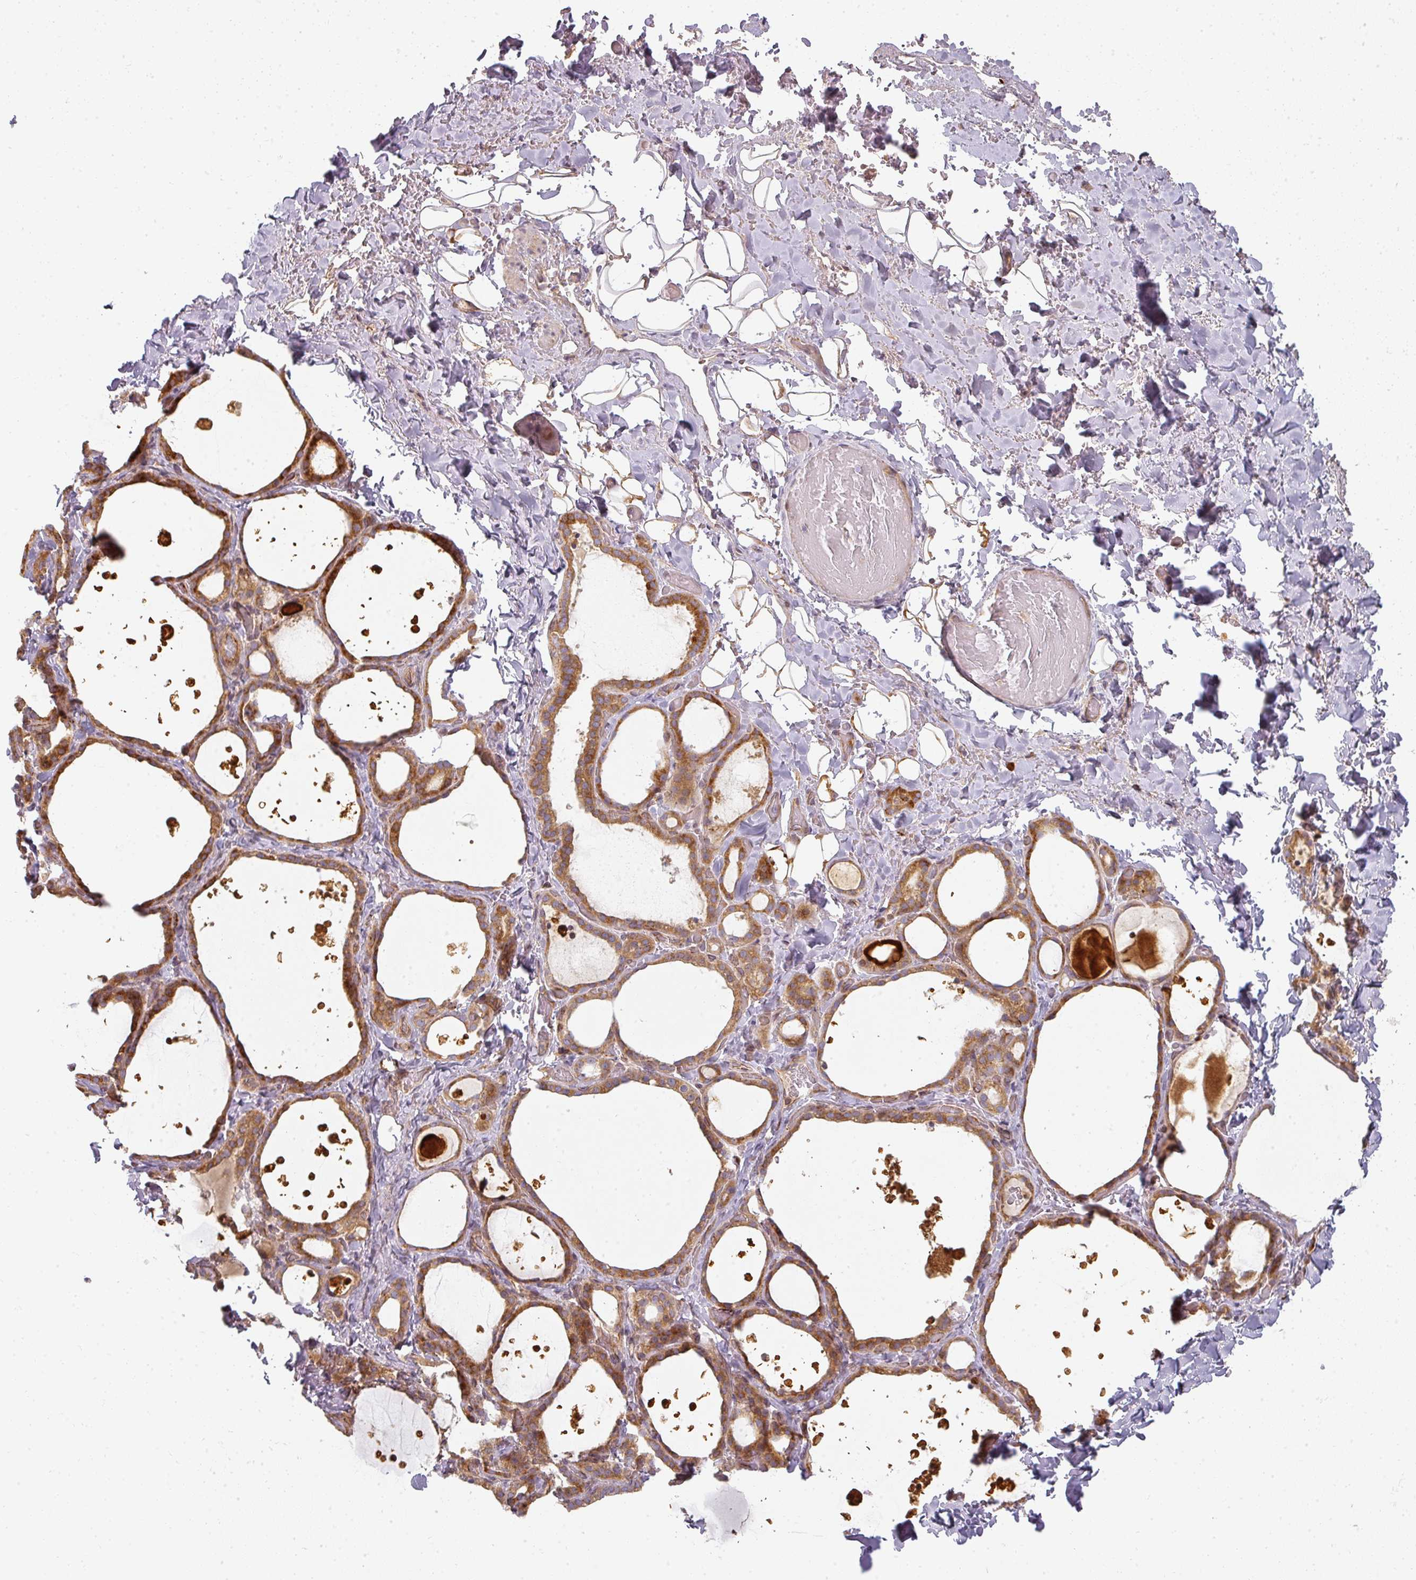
{"staining": {"intensity": "moderate", "quantity": ">75%", "location": "cytoplasmic/membranous"}, "tissue": "thyroid gland", "cell_type": "Glandular cells", "image_type": "normal", "snomed": [{"axis": "morphology", "description": "Normal tissue, NOS"}, {"axis": "topography", "description": "Thyroid gland"}], "caption": "Protein expression by immunohistochemistry (IHC) shows moderate cytoplasmic/membranous staining in about >75% of glandular cells in unremarkable thyroid gland.", "gene": "CNOT1", "patient": {"sex": "female", "age": 44}}